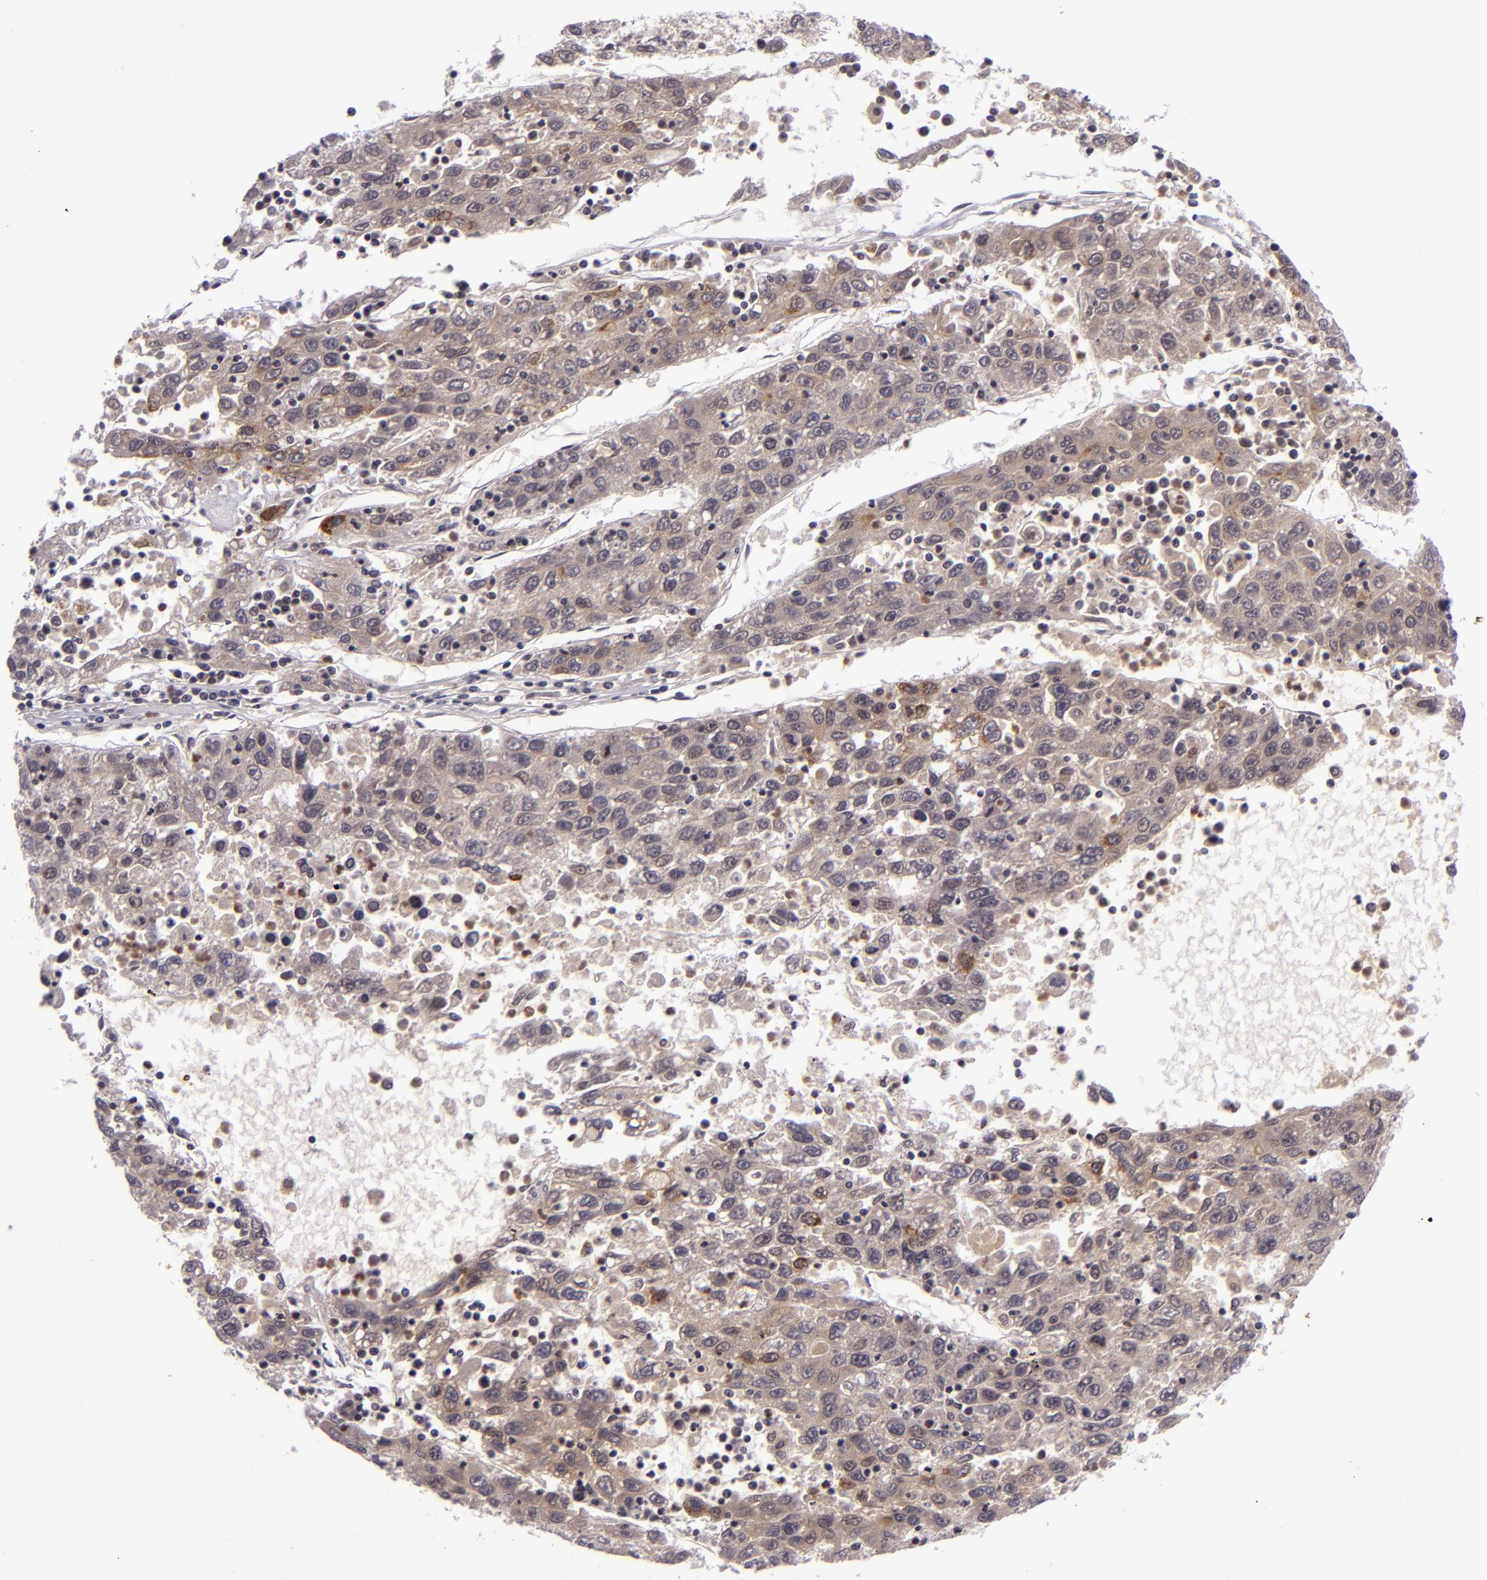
{"staining": {"intensity": "moderate", "quantity": "25%-75%", "location": "cytoplasmic/membranous"}, "tissue": "liver cancer", "cell_type": "Tumor cells", "image_type": "cancer", "snomed": [{"axis": "morphology", "description": "Carcinoma, Hepatocellular, NOS"}, {"axis": "topography", "description": "Liver"}], "caption": "This is an image of immunohistochemistry staining of liver cancer (hepatocellular carcinoma), which shows moderate staining in the cytoplasmic/membranous of tumor cells.", "gene": "CASP8", "patient": {"sex": "male", "age": 49}}